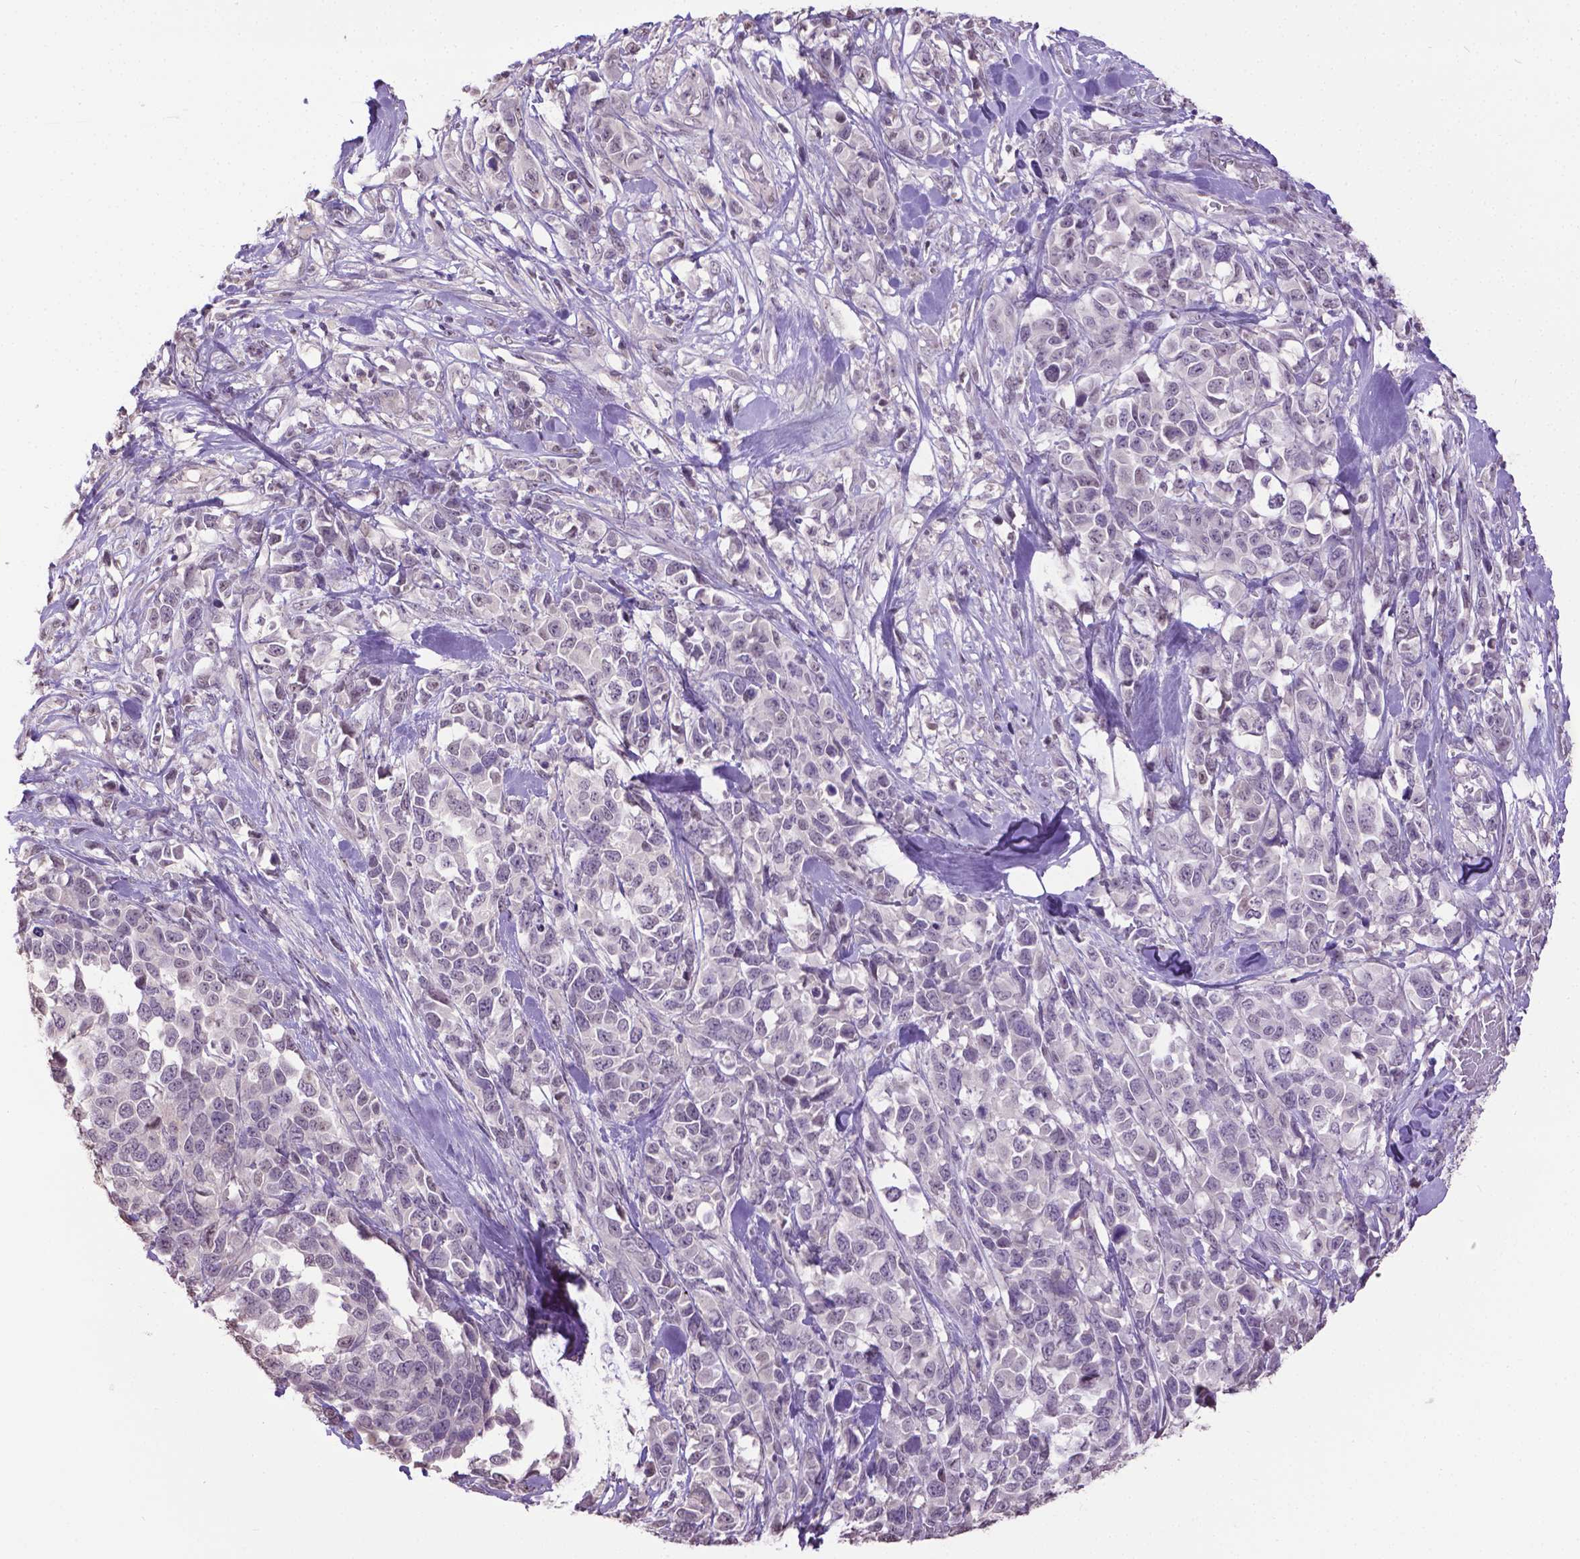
{"staining": {"intensity": "negative", "quantity": "none", "location": "none"}, "tissue": "melanoma", "cell_type": "Tumor cells", "image_type": "cancer", "snomed": [{"axis": "morphology", "description": "Malignant melanoma, Metastatic site"}, {"axis": "topography", "description": "Skin"}], "caption": "An immunohistochemistry image of melanoma is shown. There is no staining in tumor cells of melanoma.", "gene": "CPM", "patient": {"sex": "male", "age": 84}}